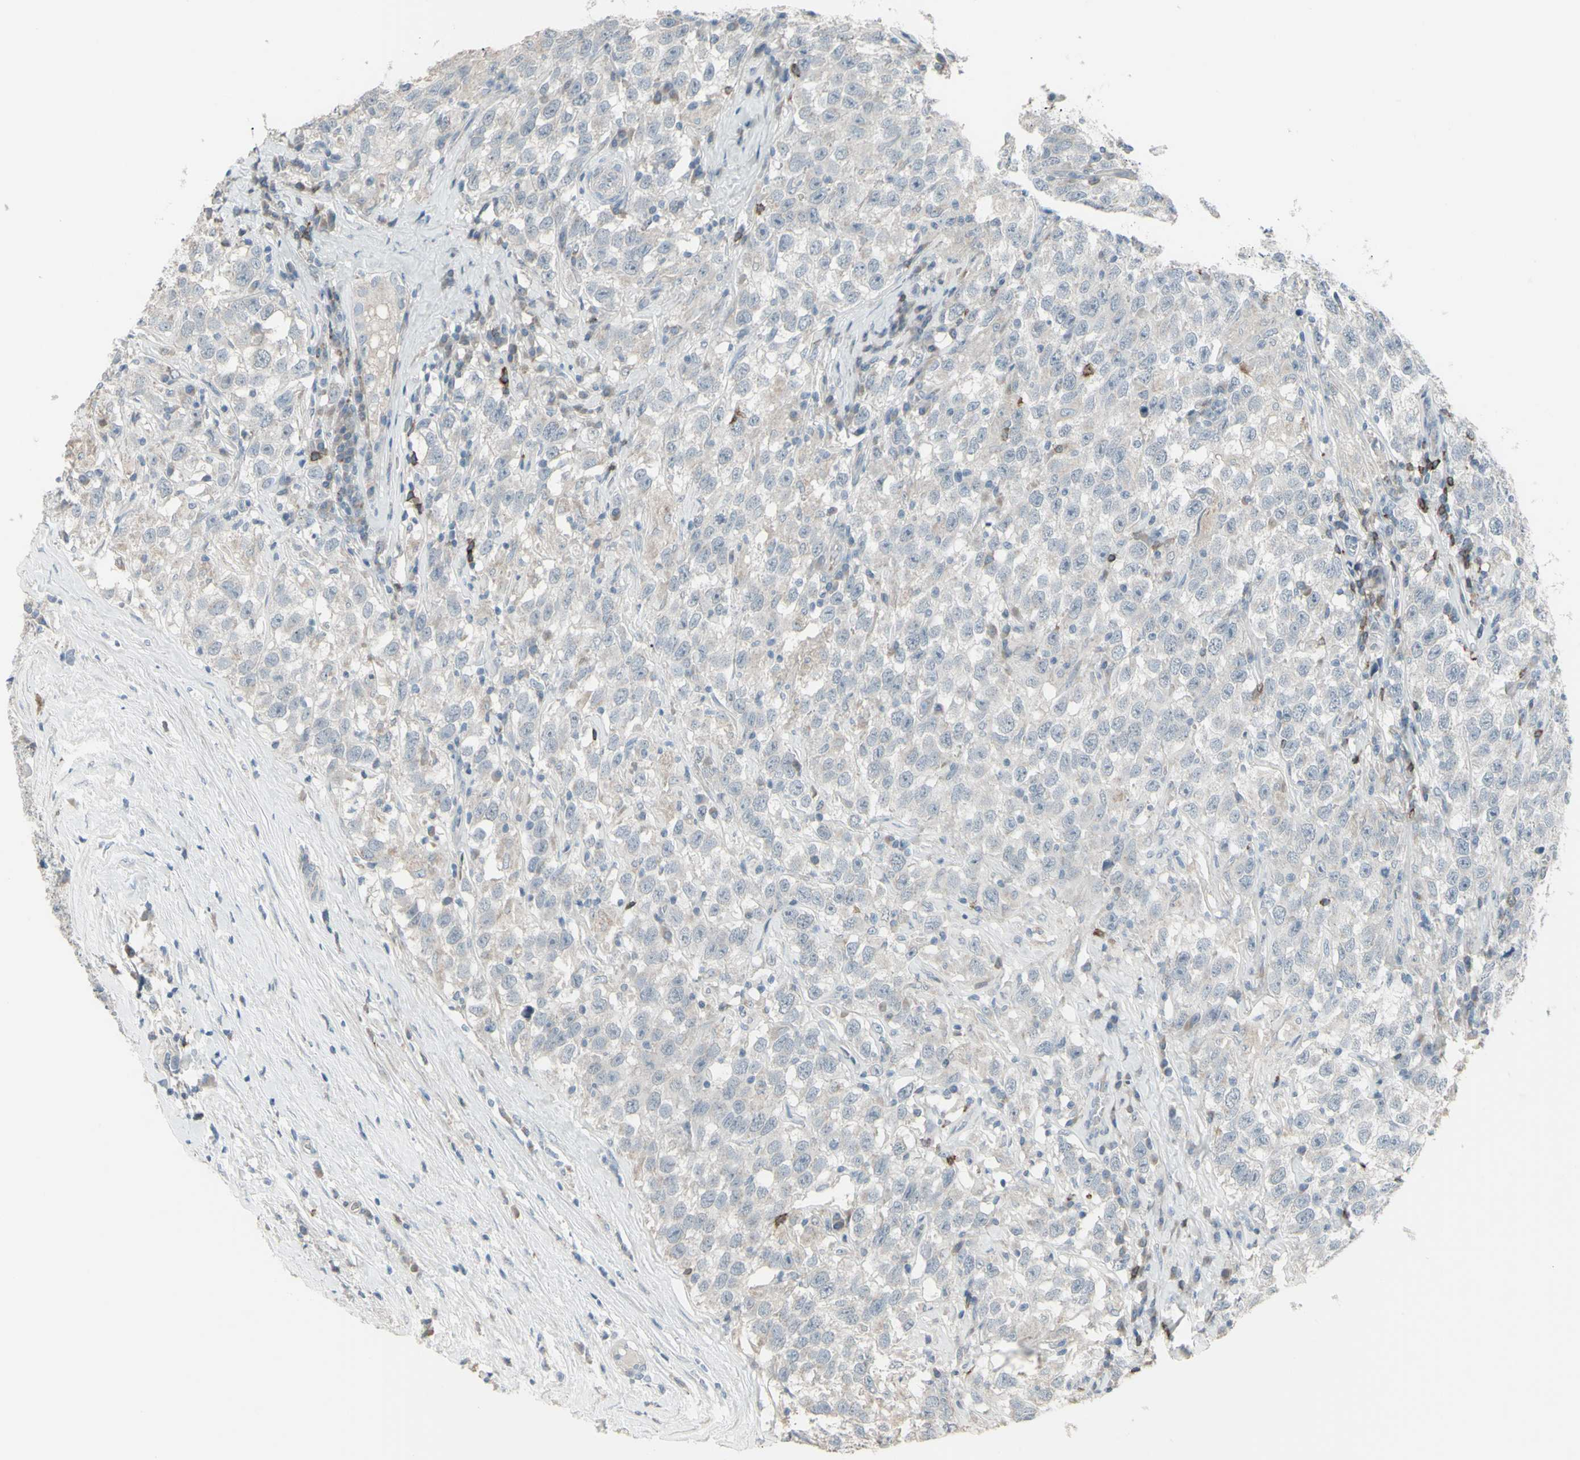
{"staining": {"intensity": "negative", "quantity": "none", "location": "none"}, "tissue": "testis cancer", "cell_type": "Tumor cells", "image_type": "cancer", "snomed": [{"axis": "morphology", "description": "Seminoma, NOS"}, {"axis": "topography", "description": "Testis"}], "caption": "A high-resolution micrograph shows immunohistochemistry (IHC) staining of testis seminoma, which shows no significant expression in tumor cells.", "gene": "CD79B", "patient": {"sex": "male", "age": 41}}